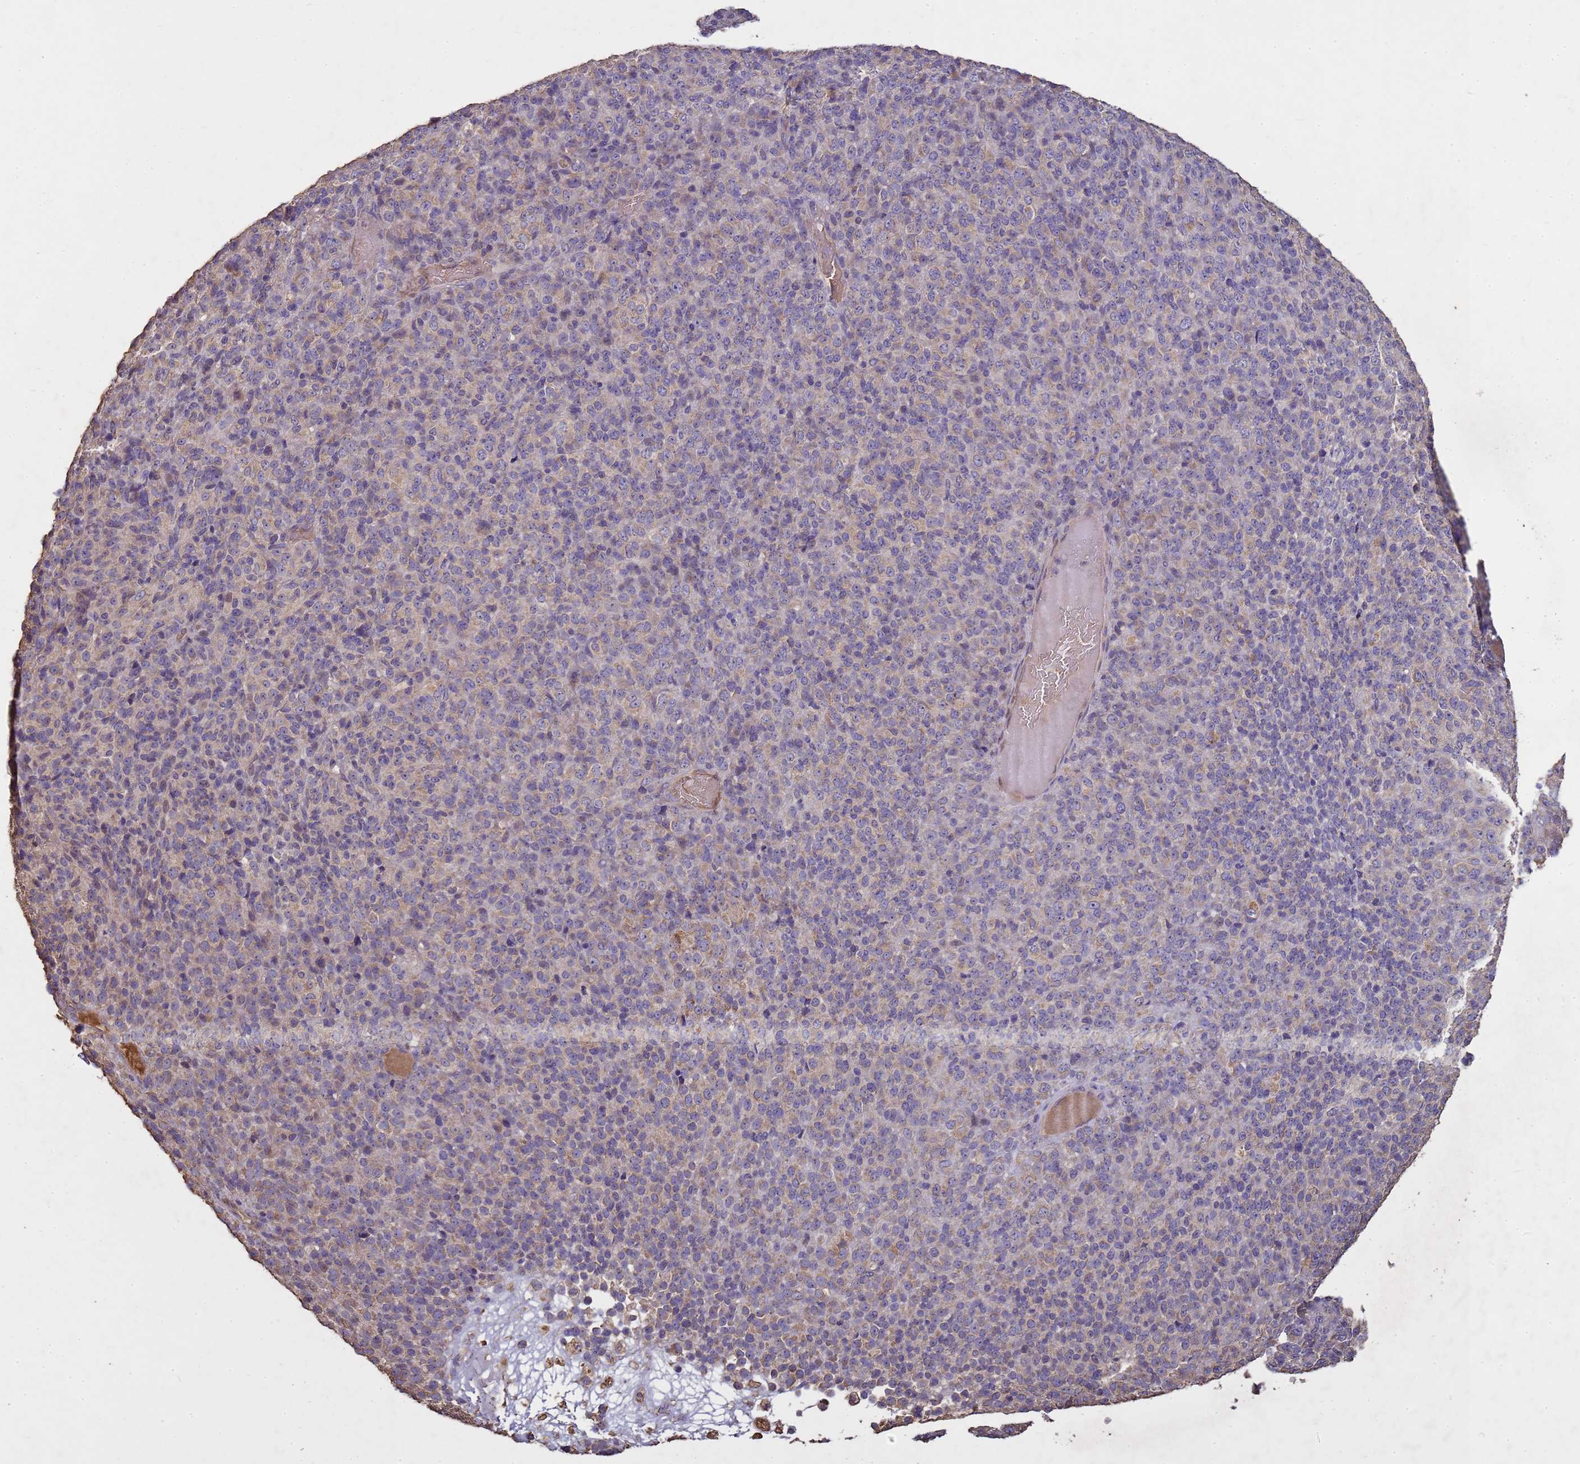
{"staining": {"intensity": "weak", "quantity": "25%-75%", "location": "cytoplasmic/membranous"}, "tissue": "melanoma", "cell_type": "Tumor cells", "image_type": "cancer", "snomed": [{"axis": "morphology", "description": "Malignant melanoma, Metastatic site"}, {"axis": "topography", "description": "Brain"}], "caption": "This histopathology image exhibits IHC staining of malignant melanoma (metastatic site), with low weak cytoplasmic/membranous staining in approximately 25%-75% of tumor cells.", "gene": "SGIP1", "patient": {"sex": "female", "age": 56}}